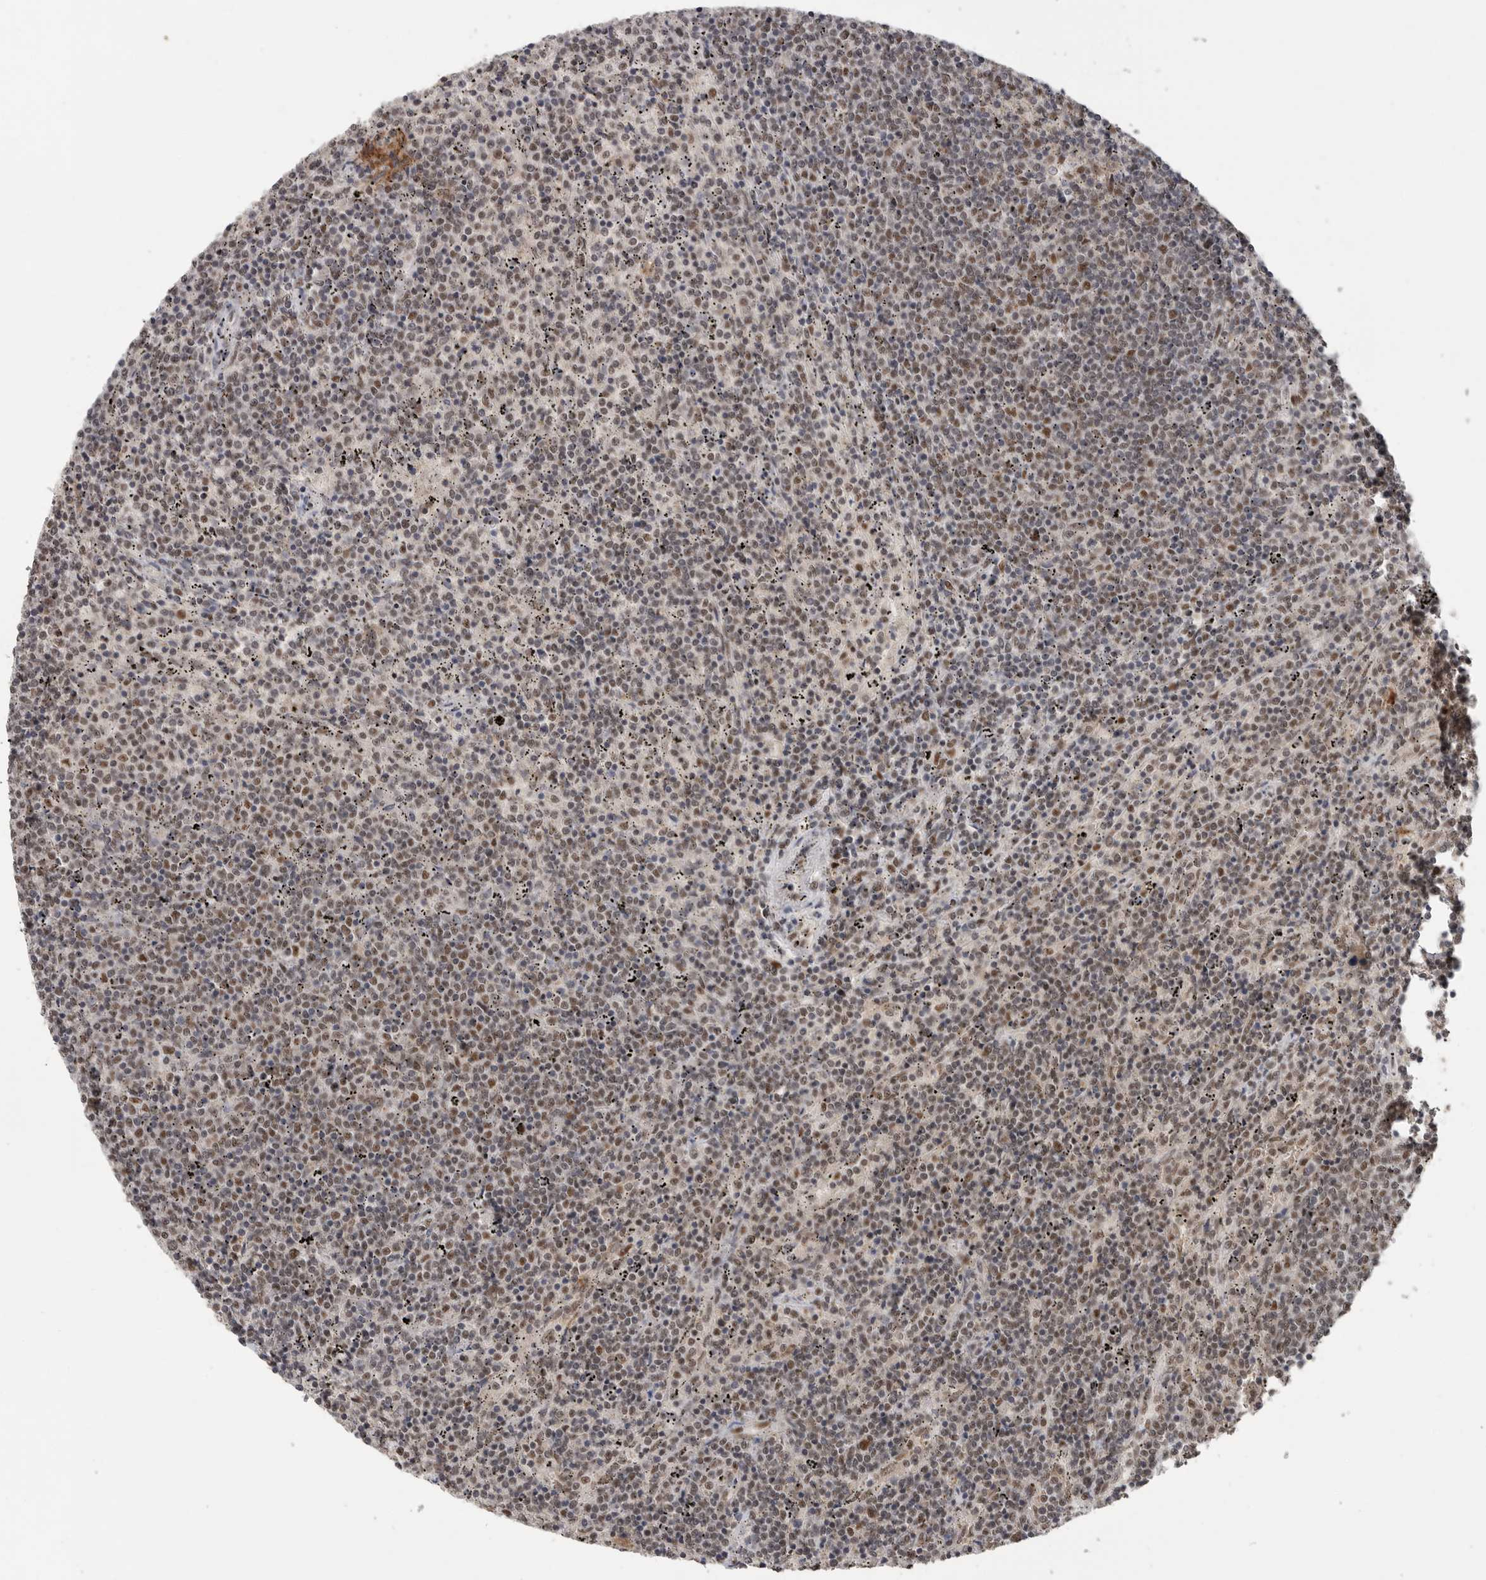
{"staining": {"intensity": "moderate", "quantity": "25%-75%", "location": "nuclear"}, "tissue": "lymphoma", "cell_type": "Tumor cells", "image_type": "cancer", "snomed": [{"axis": "morphology", "description": "Malignant lymphoma, non-Hodgkin's type, Low grade"}, {"axis": "topography", "description": "Spleen"}], "caption": "This histopathology image demonstrates IHC staining of human lymphoma, with medium moderate nuclear positivity in about 25%-75% of tumor cells.", "gene": "PPP1R10", "patient": {"sex": "female", "age": 50}}